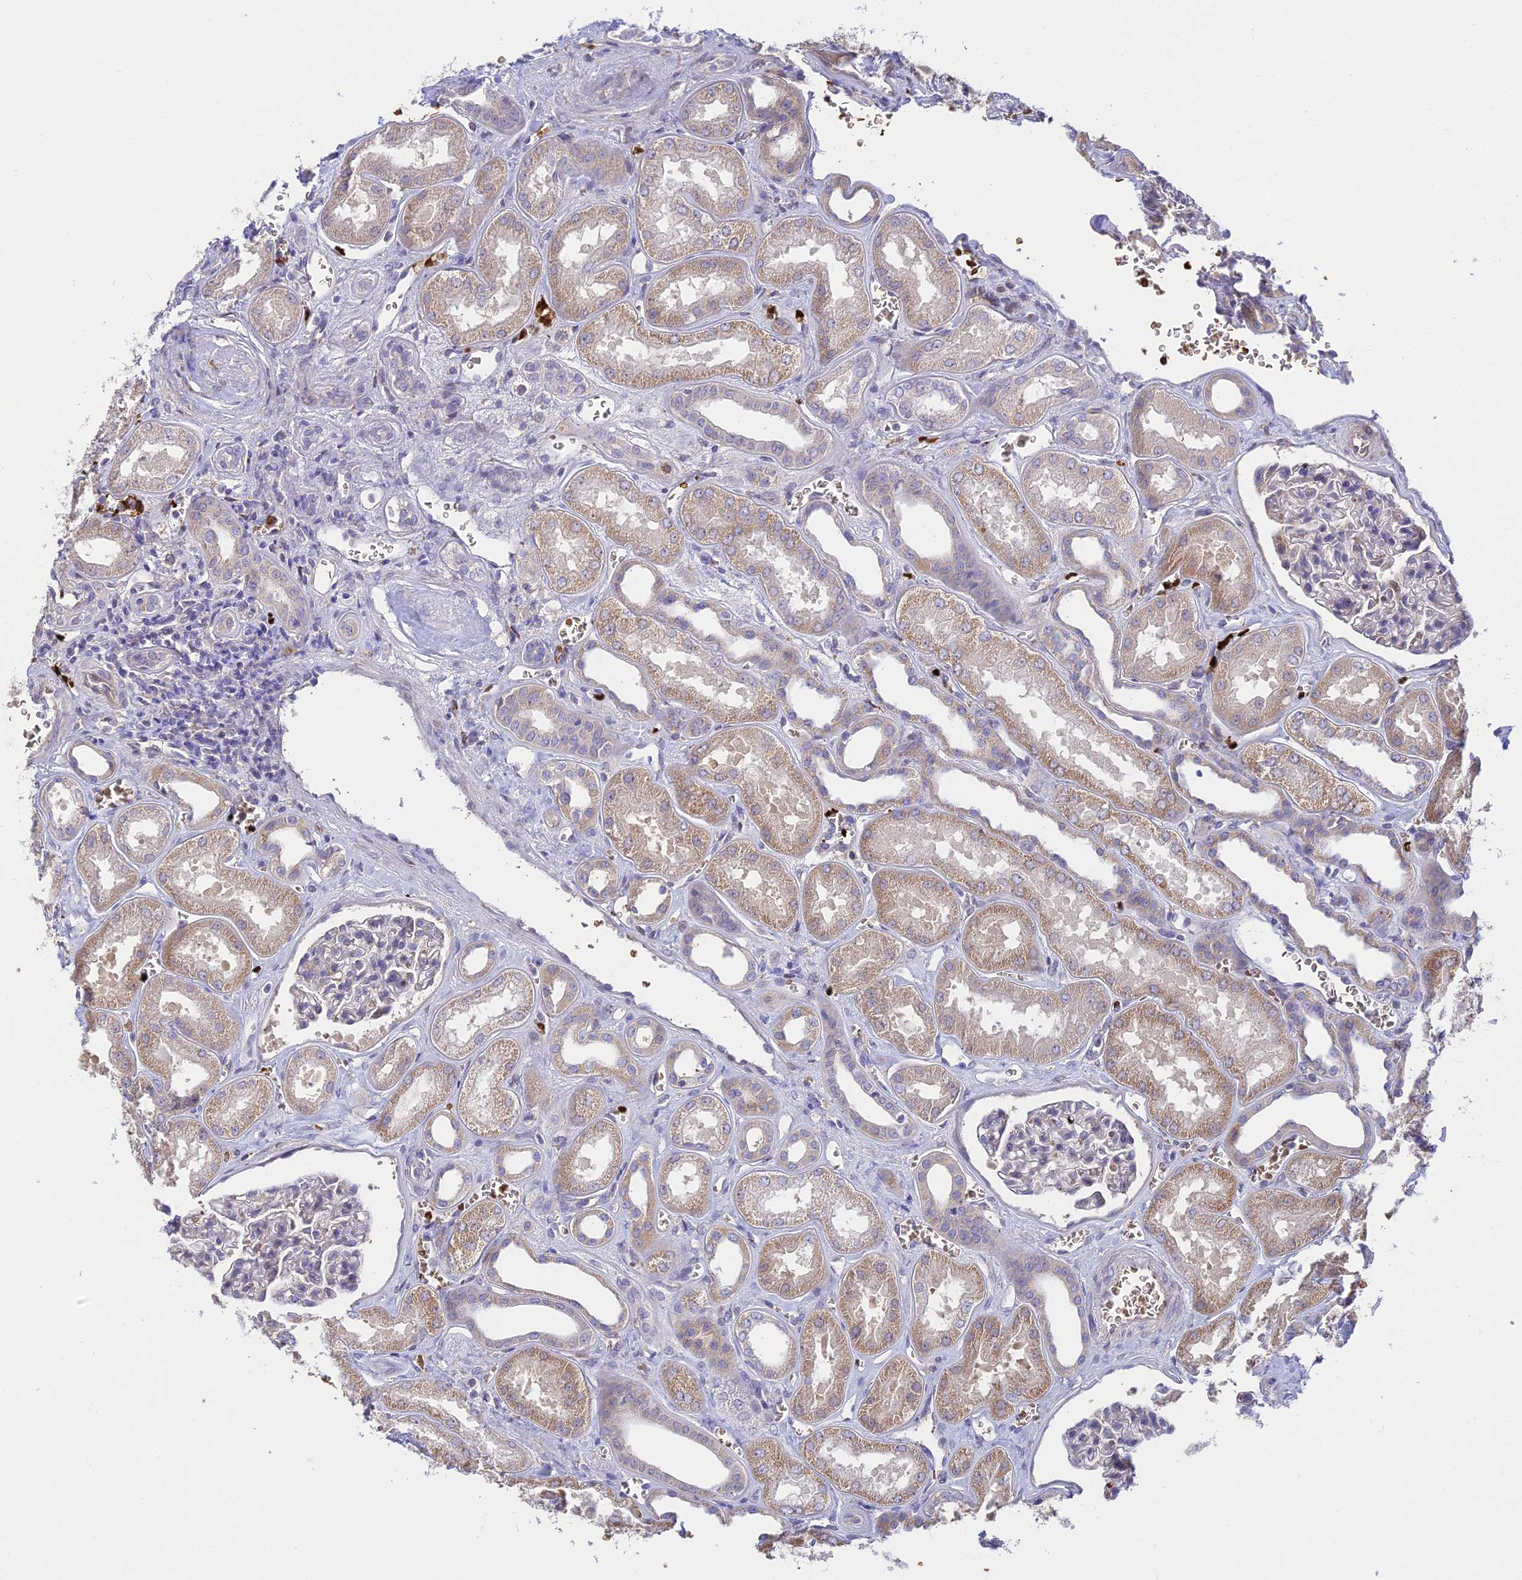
{"staining": {"intensity": "negative", "quantity": "none", "location": "none"}, "tissue": "kidney", "cell_type": "Cells in glomeruli", "image_type": "normal", "snomed": [{"axis": "morphology", "description": "Normal tissue, NOS"}, {"axis": "morphology", "description": "Adenocarcinoma, NOS"}, {"axis": "topography", "description": "Kidney"}], "caption": "Benign kidney was stained to show a protein in brown. There is no significant positivity in cells in glomeruli.", "gene": "UFSP2", "patient": {"sex": "female", "age": 68}}